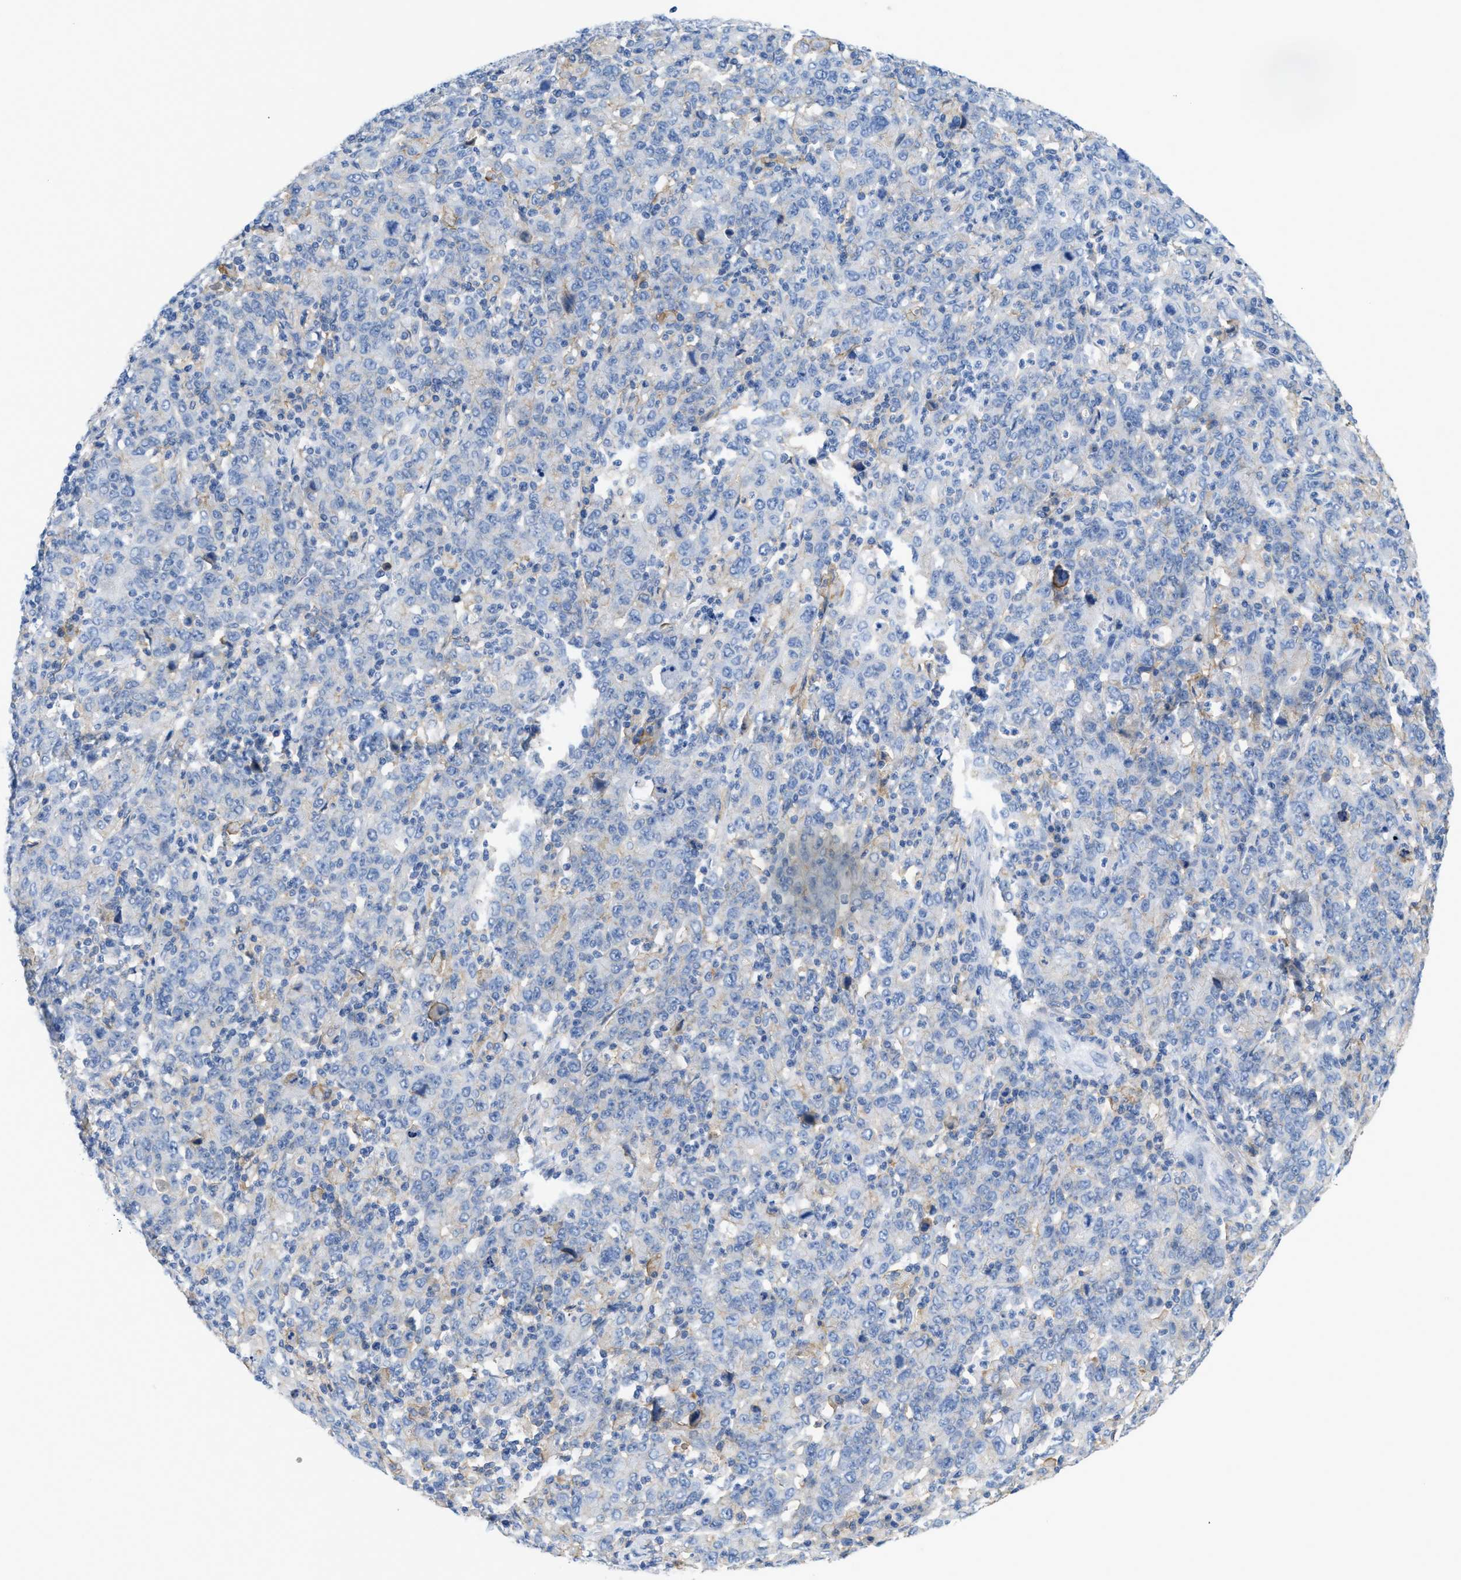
{"staining": {"intensity": "negative", "quantity": "none", "location": "none"}, "tissue": "stomach cancer", "cell_type": "Tumor cells", "image_type": "cancer", "snomed": [{"axis": "morphology", "description": "Adenocarcinoma, NOS"}, {"axis": "topography", "description": "Stomach, upper"}], "caption": "Adenocarcinoma (stomach) was stained to show a protein in brown. There is no significant expression in tumor cells.", "gene": "SLC3A2", "patient": {"sex": "male", "age": 69}}